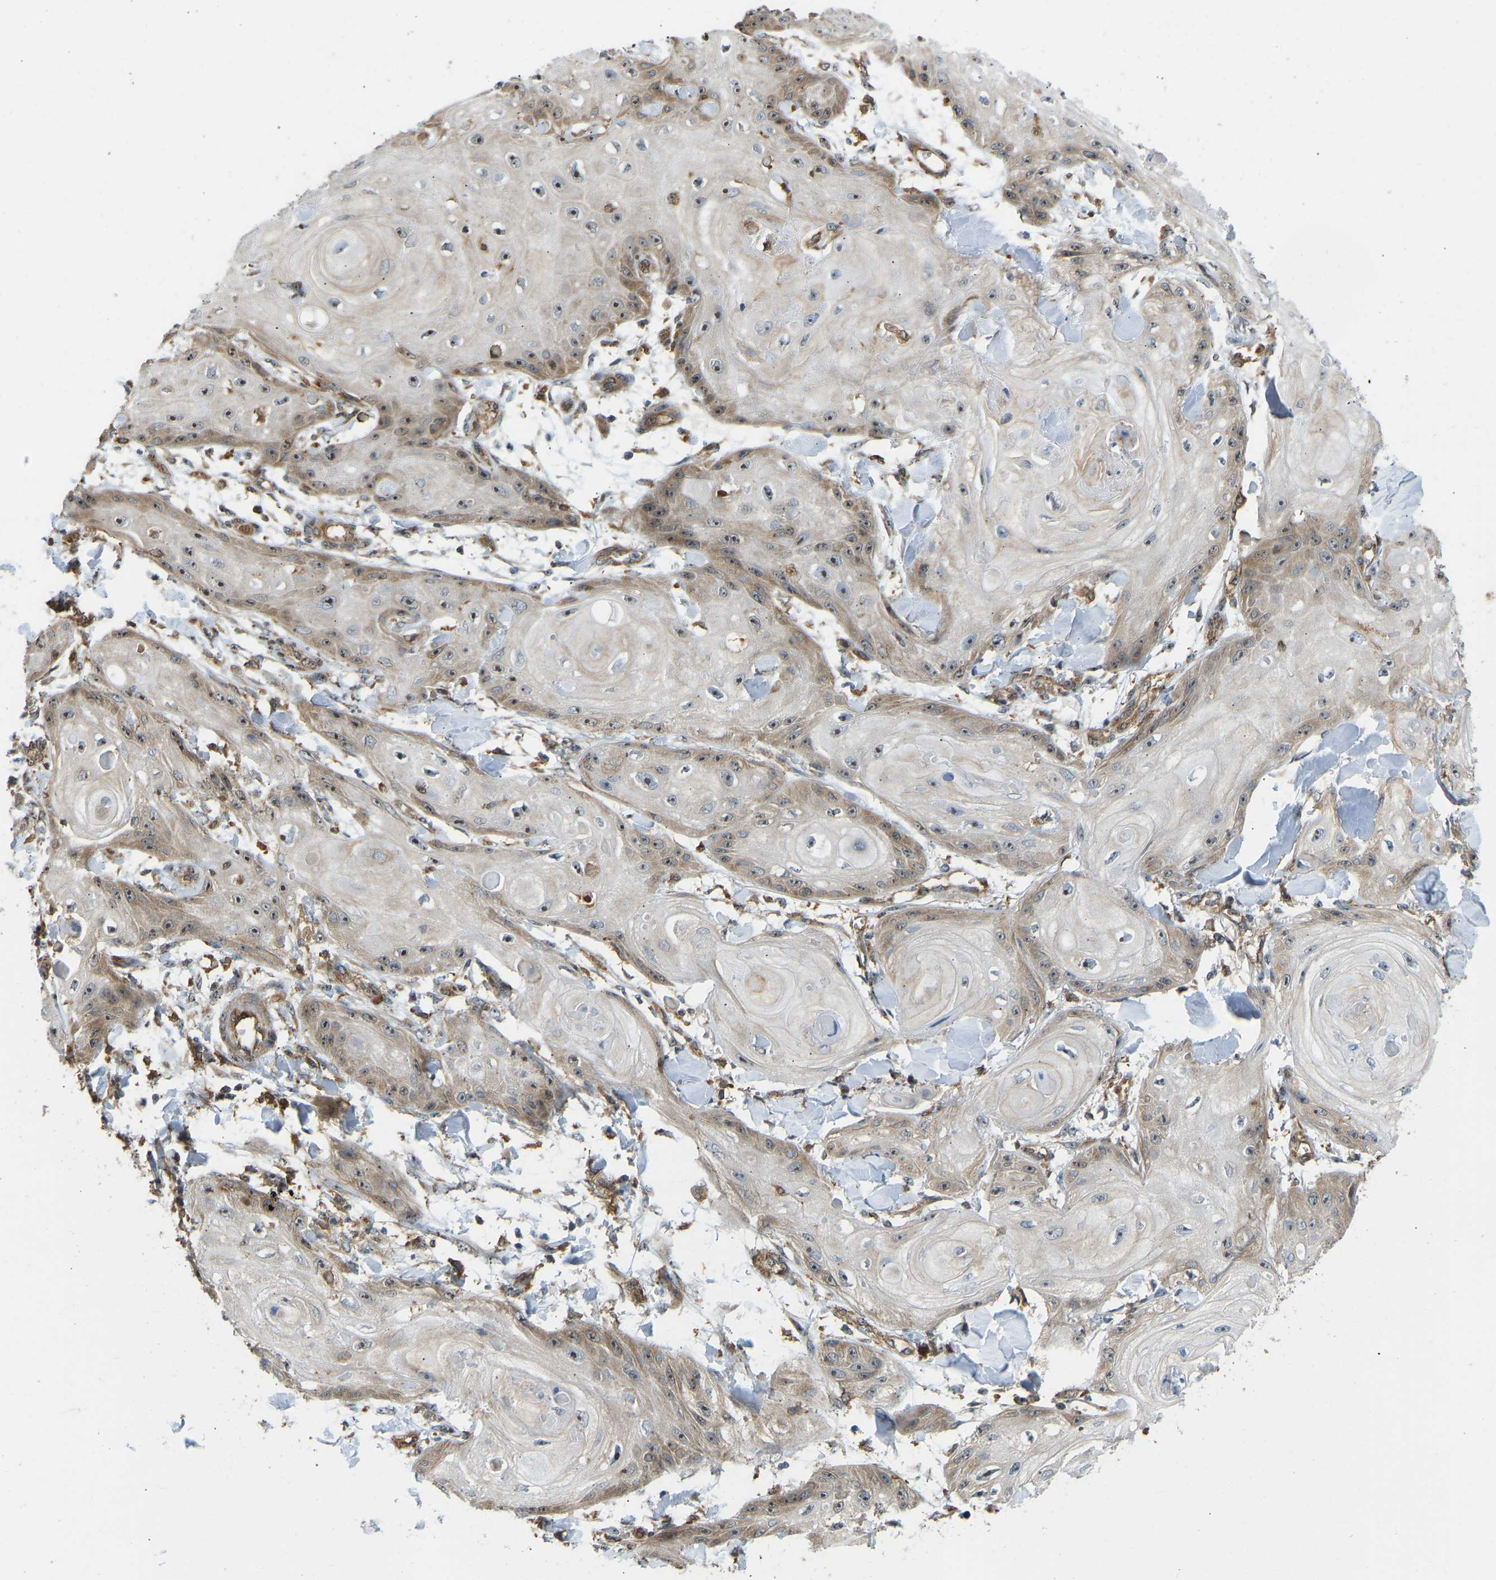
{"staining": {"intensity": "strong", "quantity": ">75%", "location": "cytoplasmic/membranous,nuclear"}, "tissue": "skin cancer", "cell_type": "Tumor cells", "image_type": "cancer", "snomed": [{"axis": "morphology", "description": "Squamous cell carcinoma, NOS"}, {"axis": "topography", "description": "Skin"}], "caption": "Strong cytoplasmic/membranous and nuclear protein expression is identified in approximately >75% of tumor cells in skin squamous cell carcinoma.", "gene": "OS9", "patient": {"sex": "male", "age": 74}}